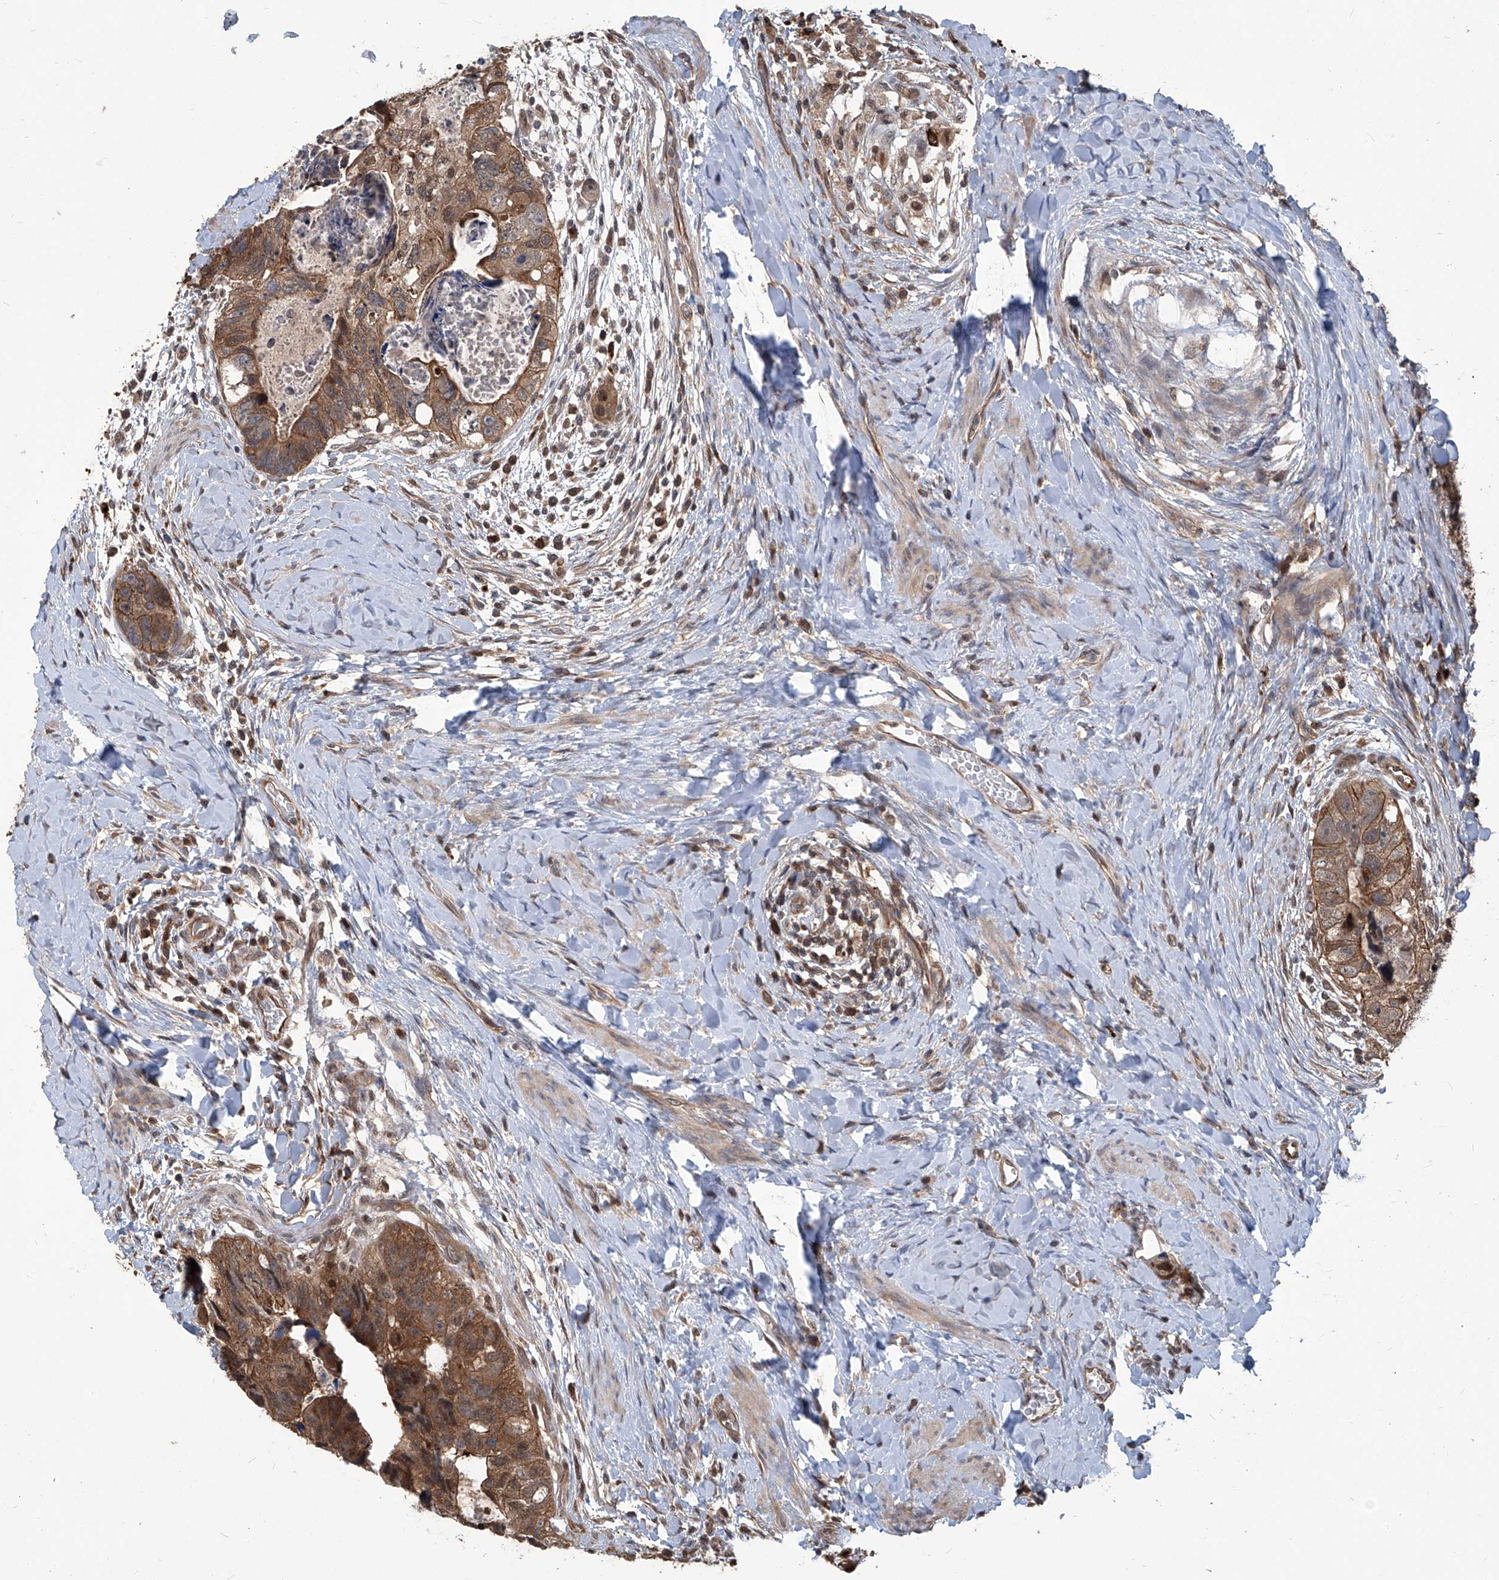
{"staining": {"intensity": "moderate", "quantity": ">75%", "location": "cytoplasmic/membranous,nuclear"}, "tissue": "colorectal cancer", "cell_type": "Tumor cells", "image_type": "cancer", "snomed": [{"axis": "morphology", "description": "Adenocarcinoma, NOS"}, {"axis": "topography", "description": "Rectum"}], "caption": "Immunohistochemistry (IHC) staining of colorectal adenocarcinoma, which exhibits medium levels of moderate cytoplasmic/membranous and nuclear expression in approximately >75% of tumor cells indicating moderate cytoplasmic/membranous and nuclear protein staining. The staining was performed using DAB (3,3'-diaminobenzidine) (brown) for protein detection and nuclei were counterstained in hematoxylin (blue).", "gene": "PSMB1", "patient": {"sex": "male", "age": 59}}